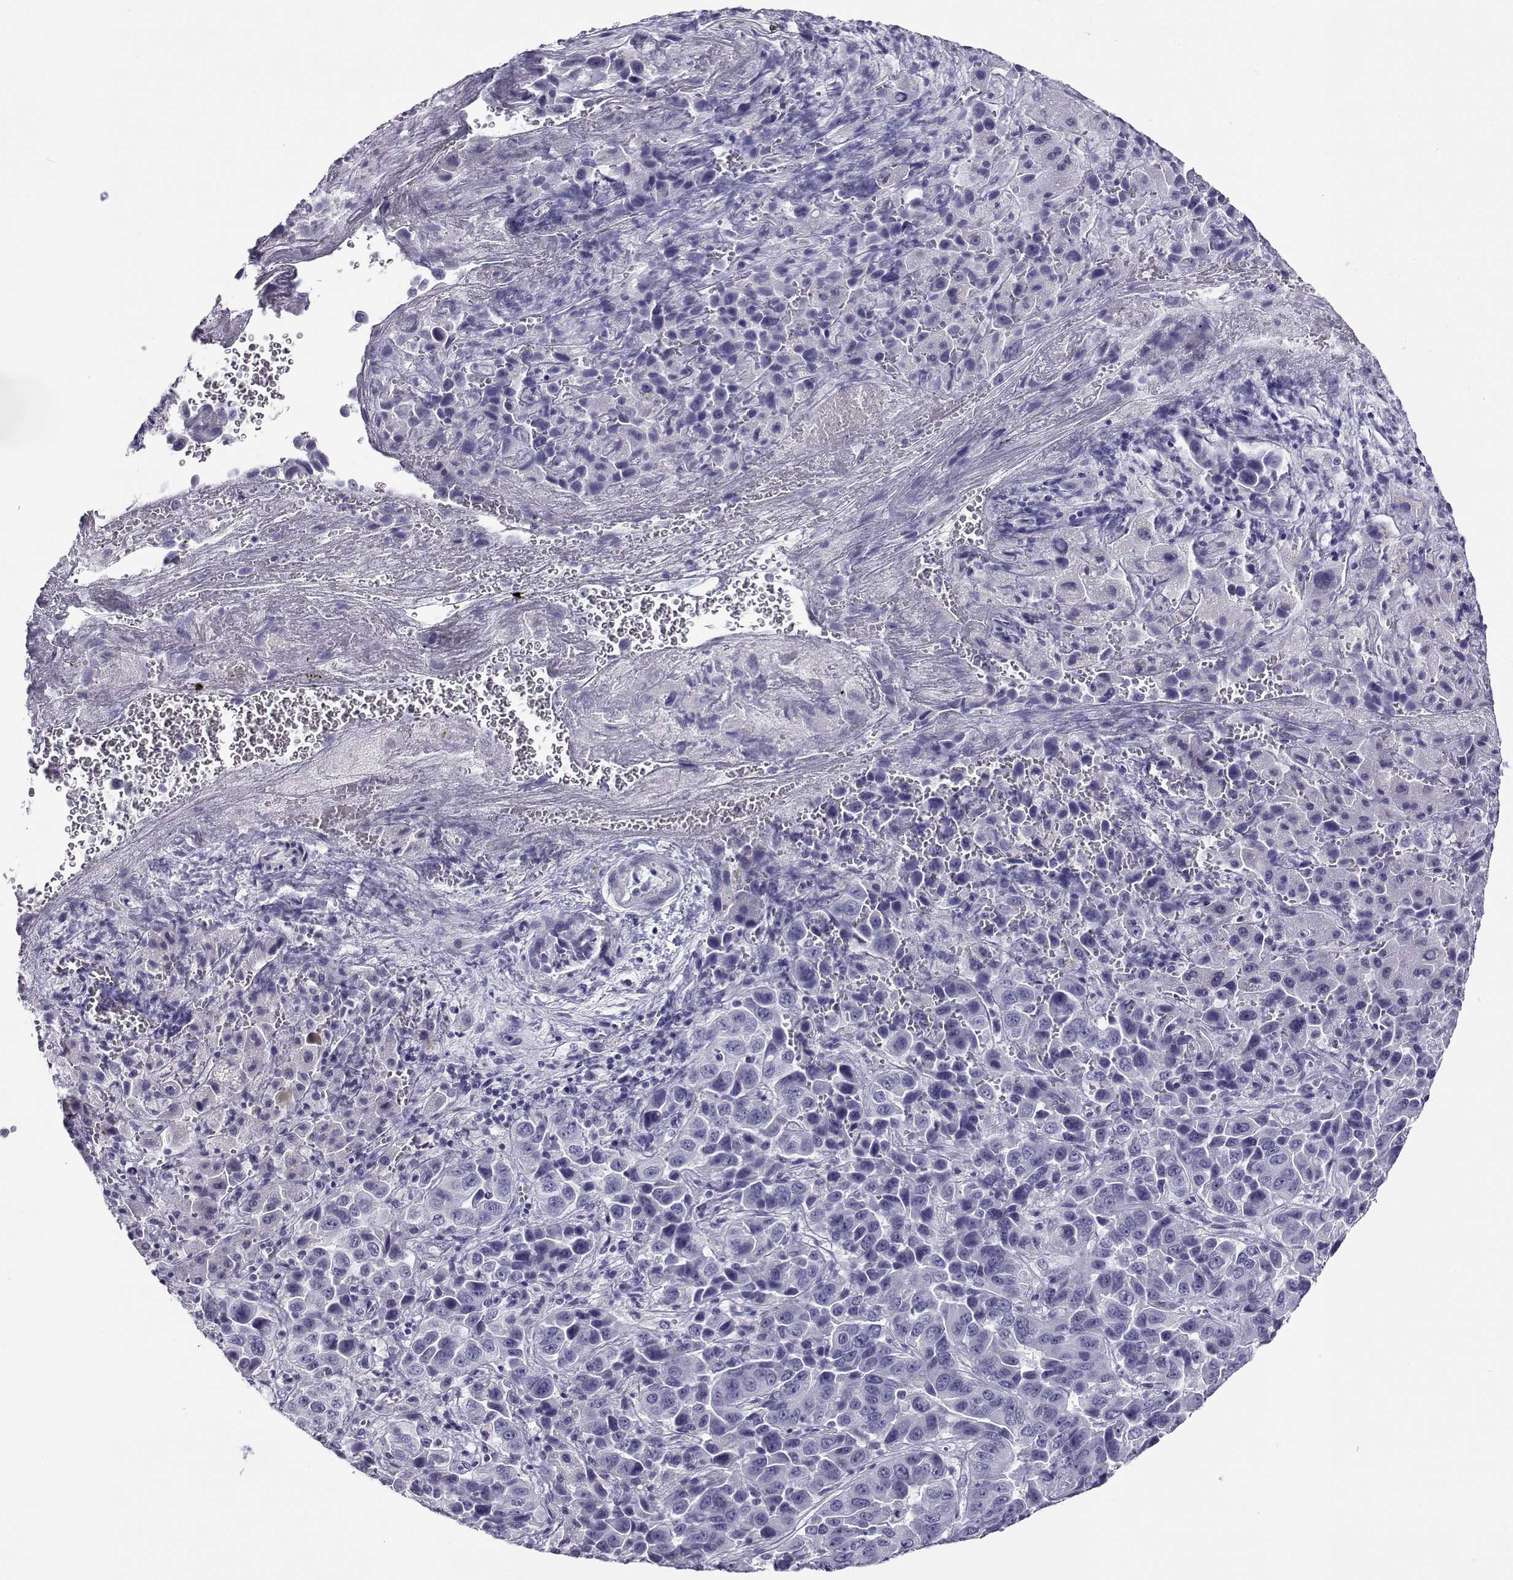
{"staining": {"intensity": "negative", "quantity": "none", "location": "none"}, "tissue": "liver cancer", "cell_type": "Tumor cells", "image_type": "cancer", "snomed": [{"axis": "morphology", "description": "Cholangiocarcinoma"}, {"axis": "topography", "description": "Liver"}], "caption": "A high-resolution photomicrograph shows immunohistochemistry (IHC) staining of liver cholangiocarcinoma, which exhibits no significant positivity in tumor cells.", "gene": "CABS1", "patient": {"sex": "female", "age": 52}}